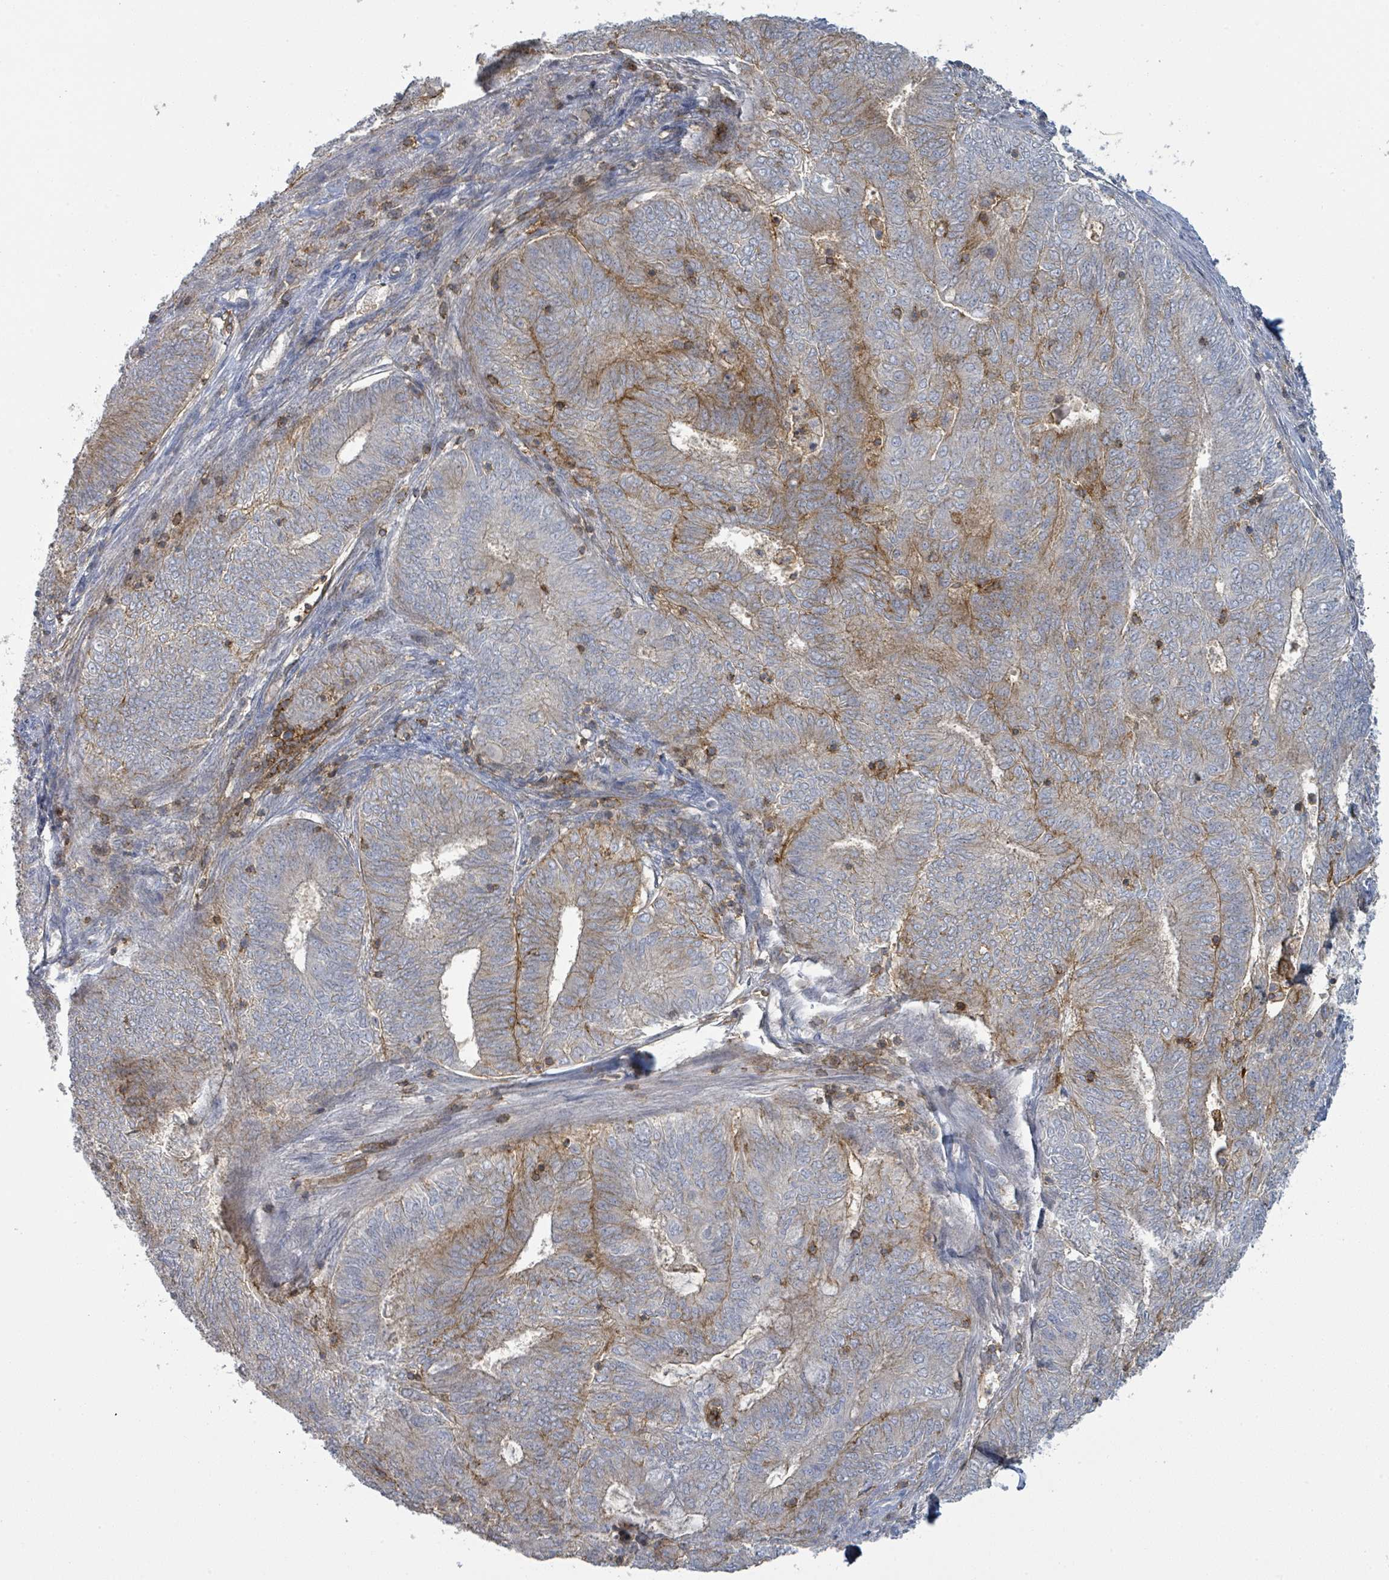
{"staining": {"intensity": "moderate", "quantity": "<25%", "location": "cytoplasmic/membranous"}, "tissue": "endometrial cancer", "cell_type": "Tumor cells", "image_type": "cancer", "snomed": [{"axis": "morphology", "description": "Adenocarcinoma, NOS"}, {"axis": "topography", "description": "Endometrium"}], "caption": "An immunohistochemistry (IHC) image of tumor tissue is shown. Protein staining in brown highlights moderate cytoplasmic/membranous positivity in adenocarcinoma (endometrial) within tumor cells.", "gene": "TNFRSF14", "patient": {"sex": "female", "age": 62}}